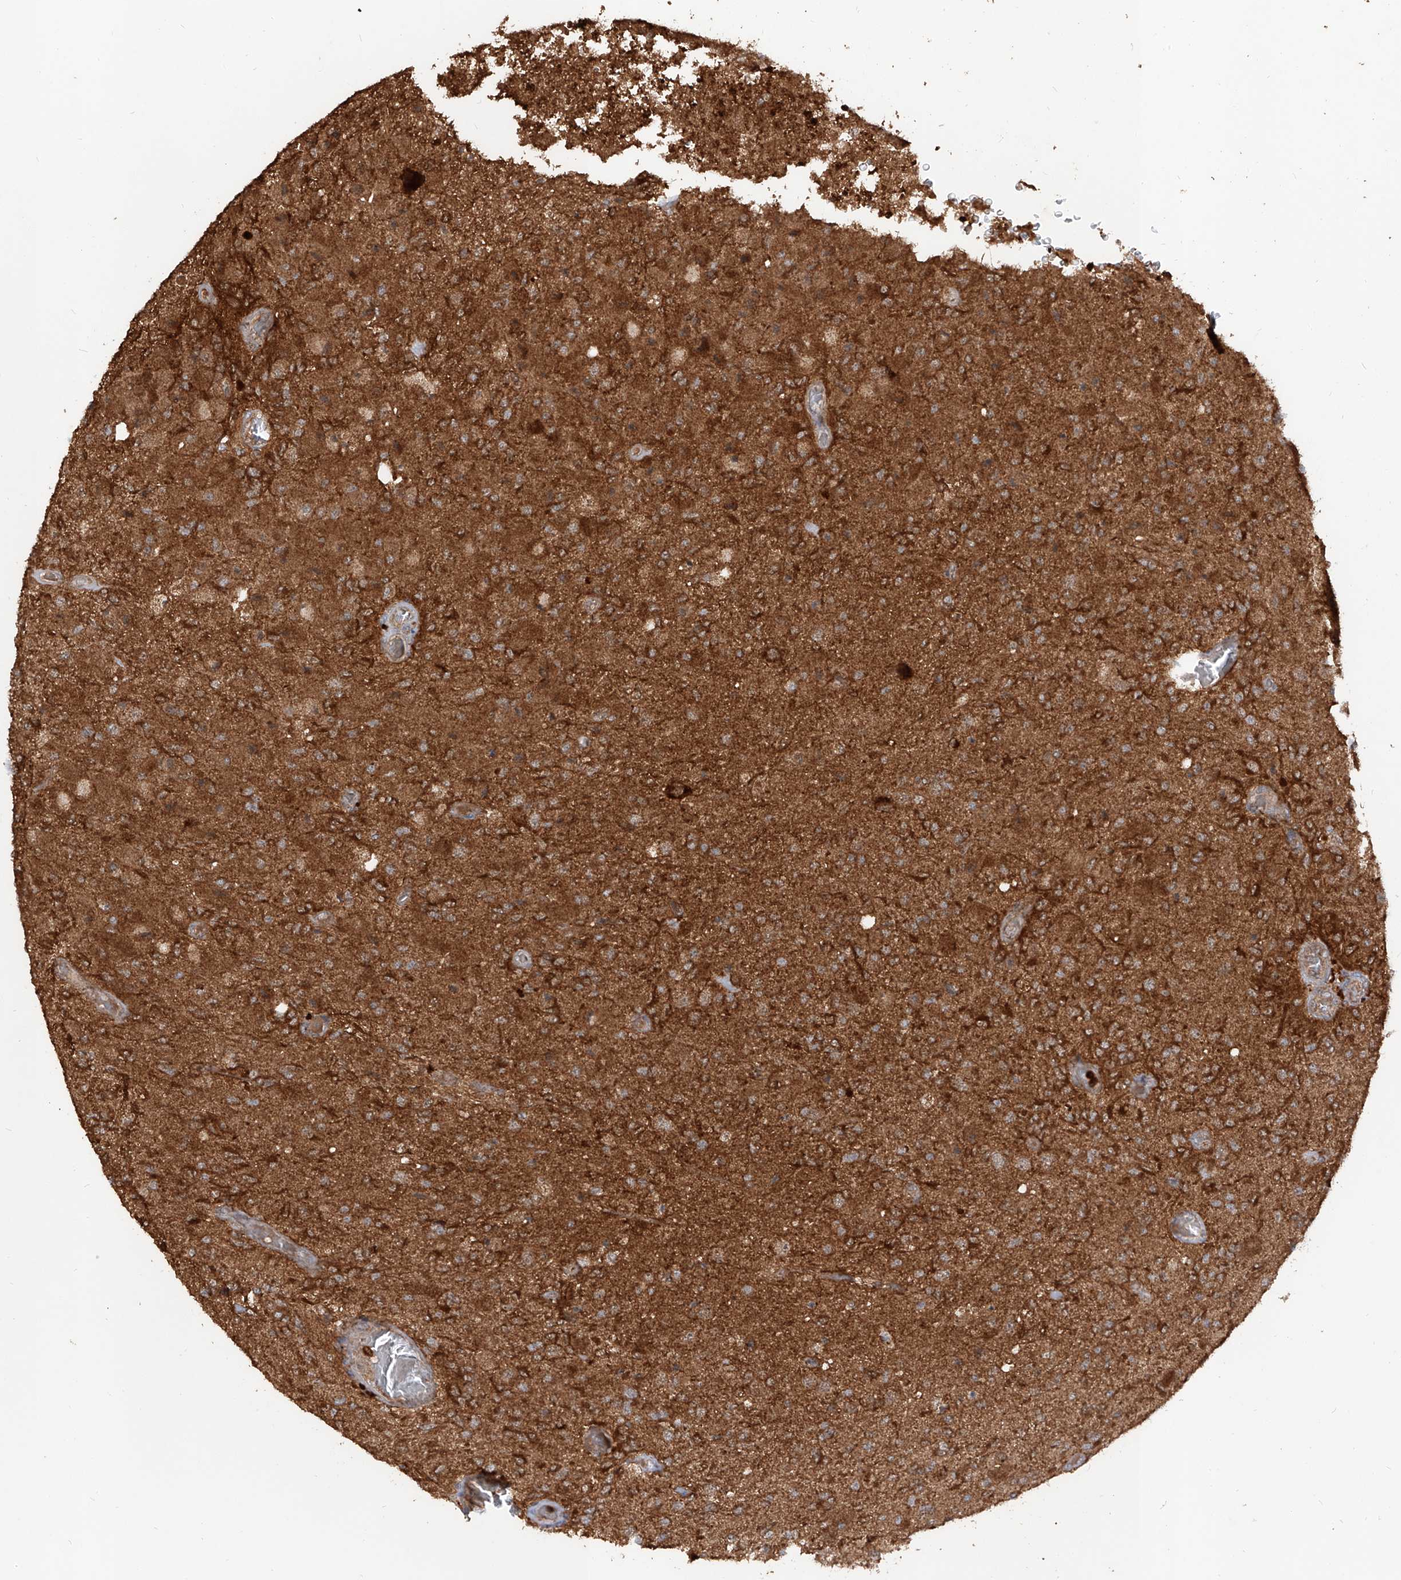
{"staining": {"intensity": "strong", "quantity": ">75%", "location": "cytoplasmic/membranous"}, "tissue": "glioma", "cell_type": "Tumor cells", "image_type": "cancer", "snomed": [{"axis": "morphology", "description": "Normal tissue, NOS"}, {"axis": "morphology", "description": "Glioma, malignant, High grade"}, {"axis": "topography", "description": "Cerebral cortex"}], "caption": "A high amount of strong cytoplasmic/membranous expression is identified in about >75% of tumor cells in glioma tissue.", "gene": "AIM2", "patient": {"sex": "male", "age": 77}}